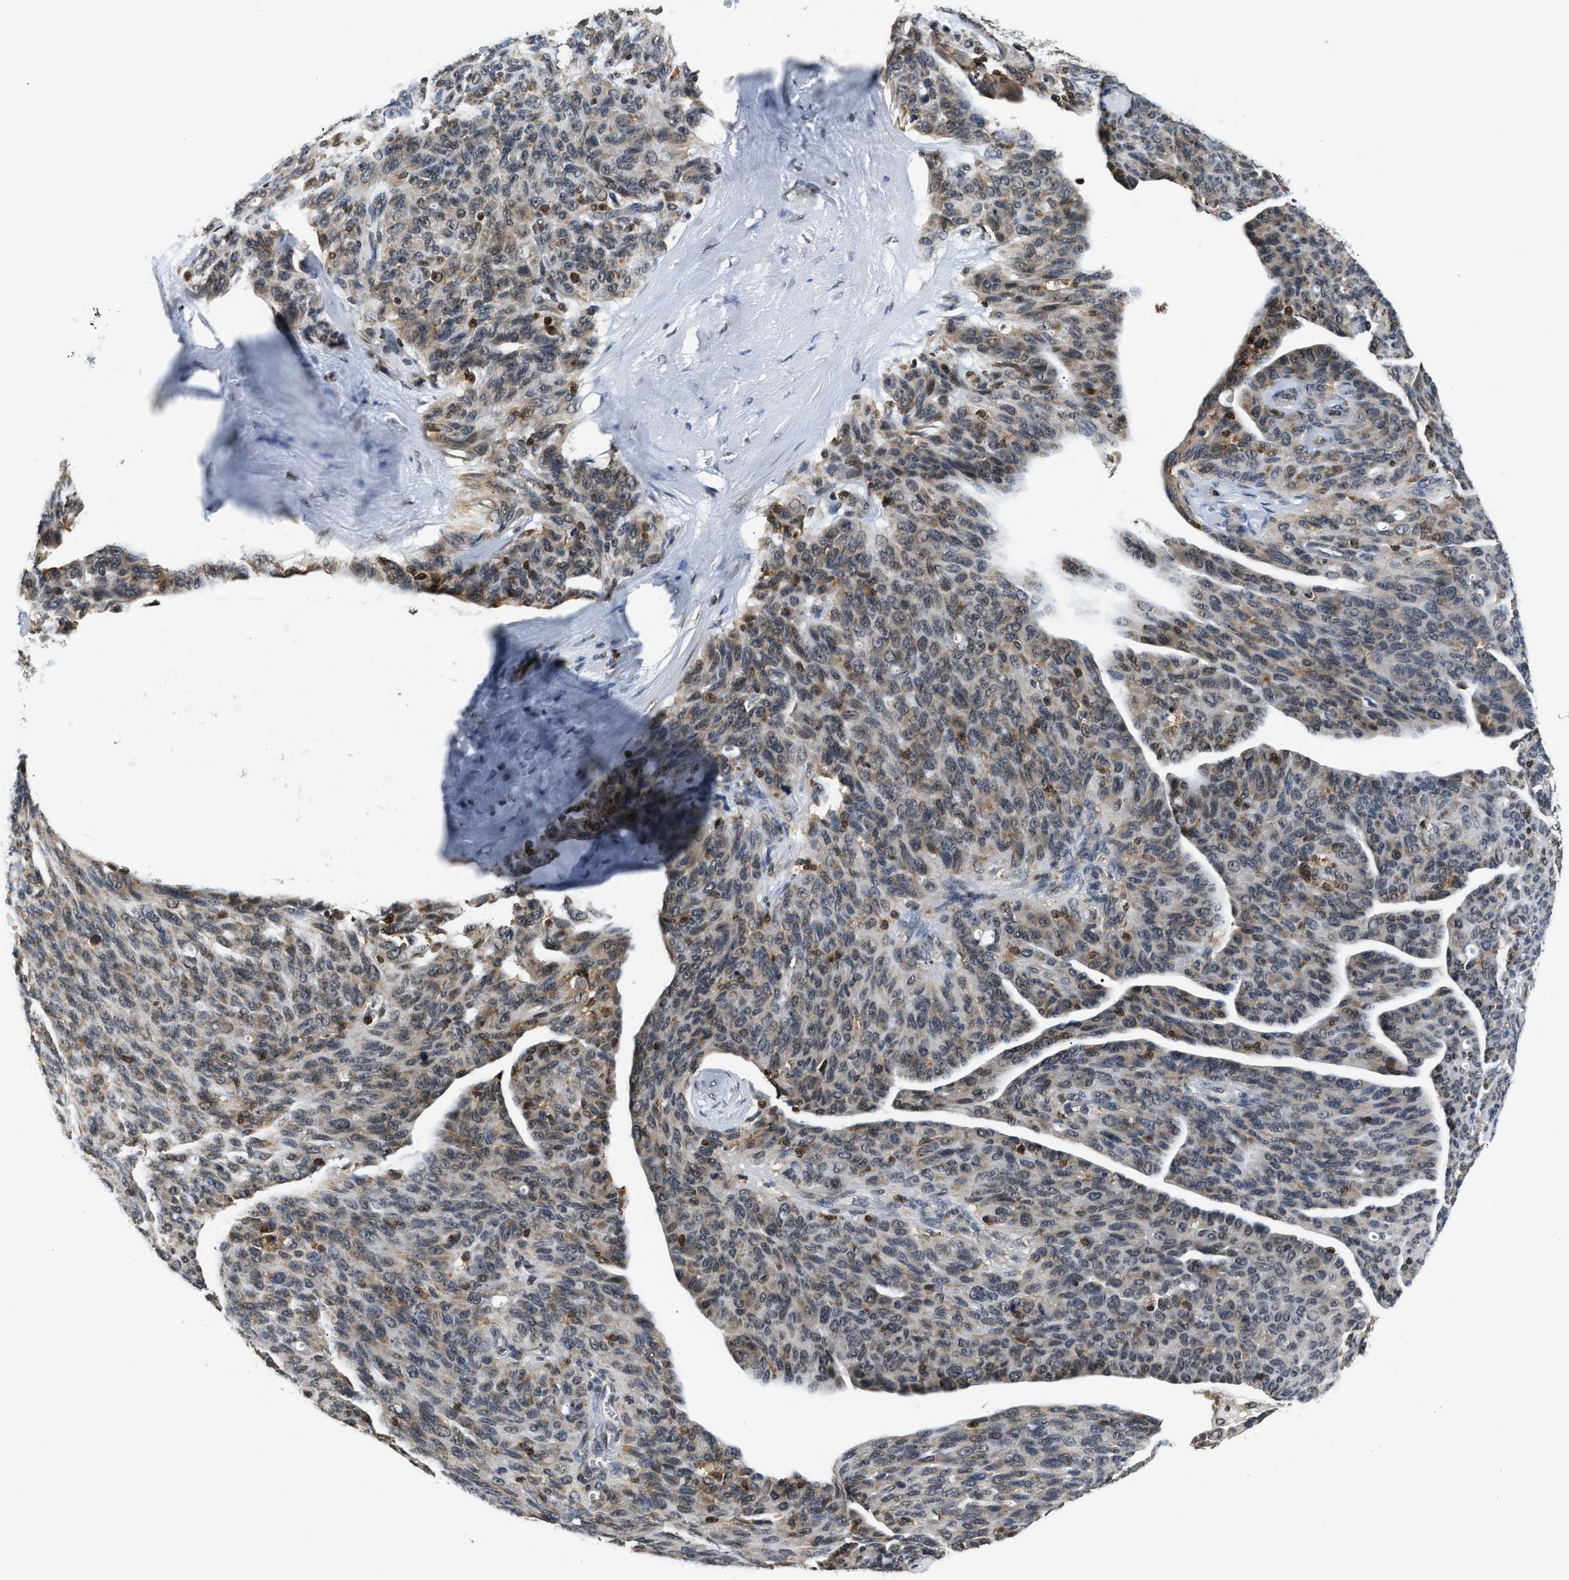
{"staining": {"intensity": "weak", "quantity": ">75%", "location": "cytoplasmic/membranous,nuclear"}, "tissue": "ovarian cancer", "cell_type": "Tumor cells", "image_type": "cancer", "snomed": [{"axis": "morphology", "description": "Carcinoma, endometroid"}, {"axis": "topography", "description": "Ovary"}], "caption": "Immunohistochemical staining of endometroid carcinoma (ovarian) demonstrates weak cytoplasmic/membranous and nuclear protein positivity in about >75% of tumor cells. Nuclei are stained in blue.", "gene": "STK10", "patient": {"sex": "female", "age": 60}}